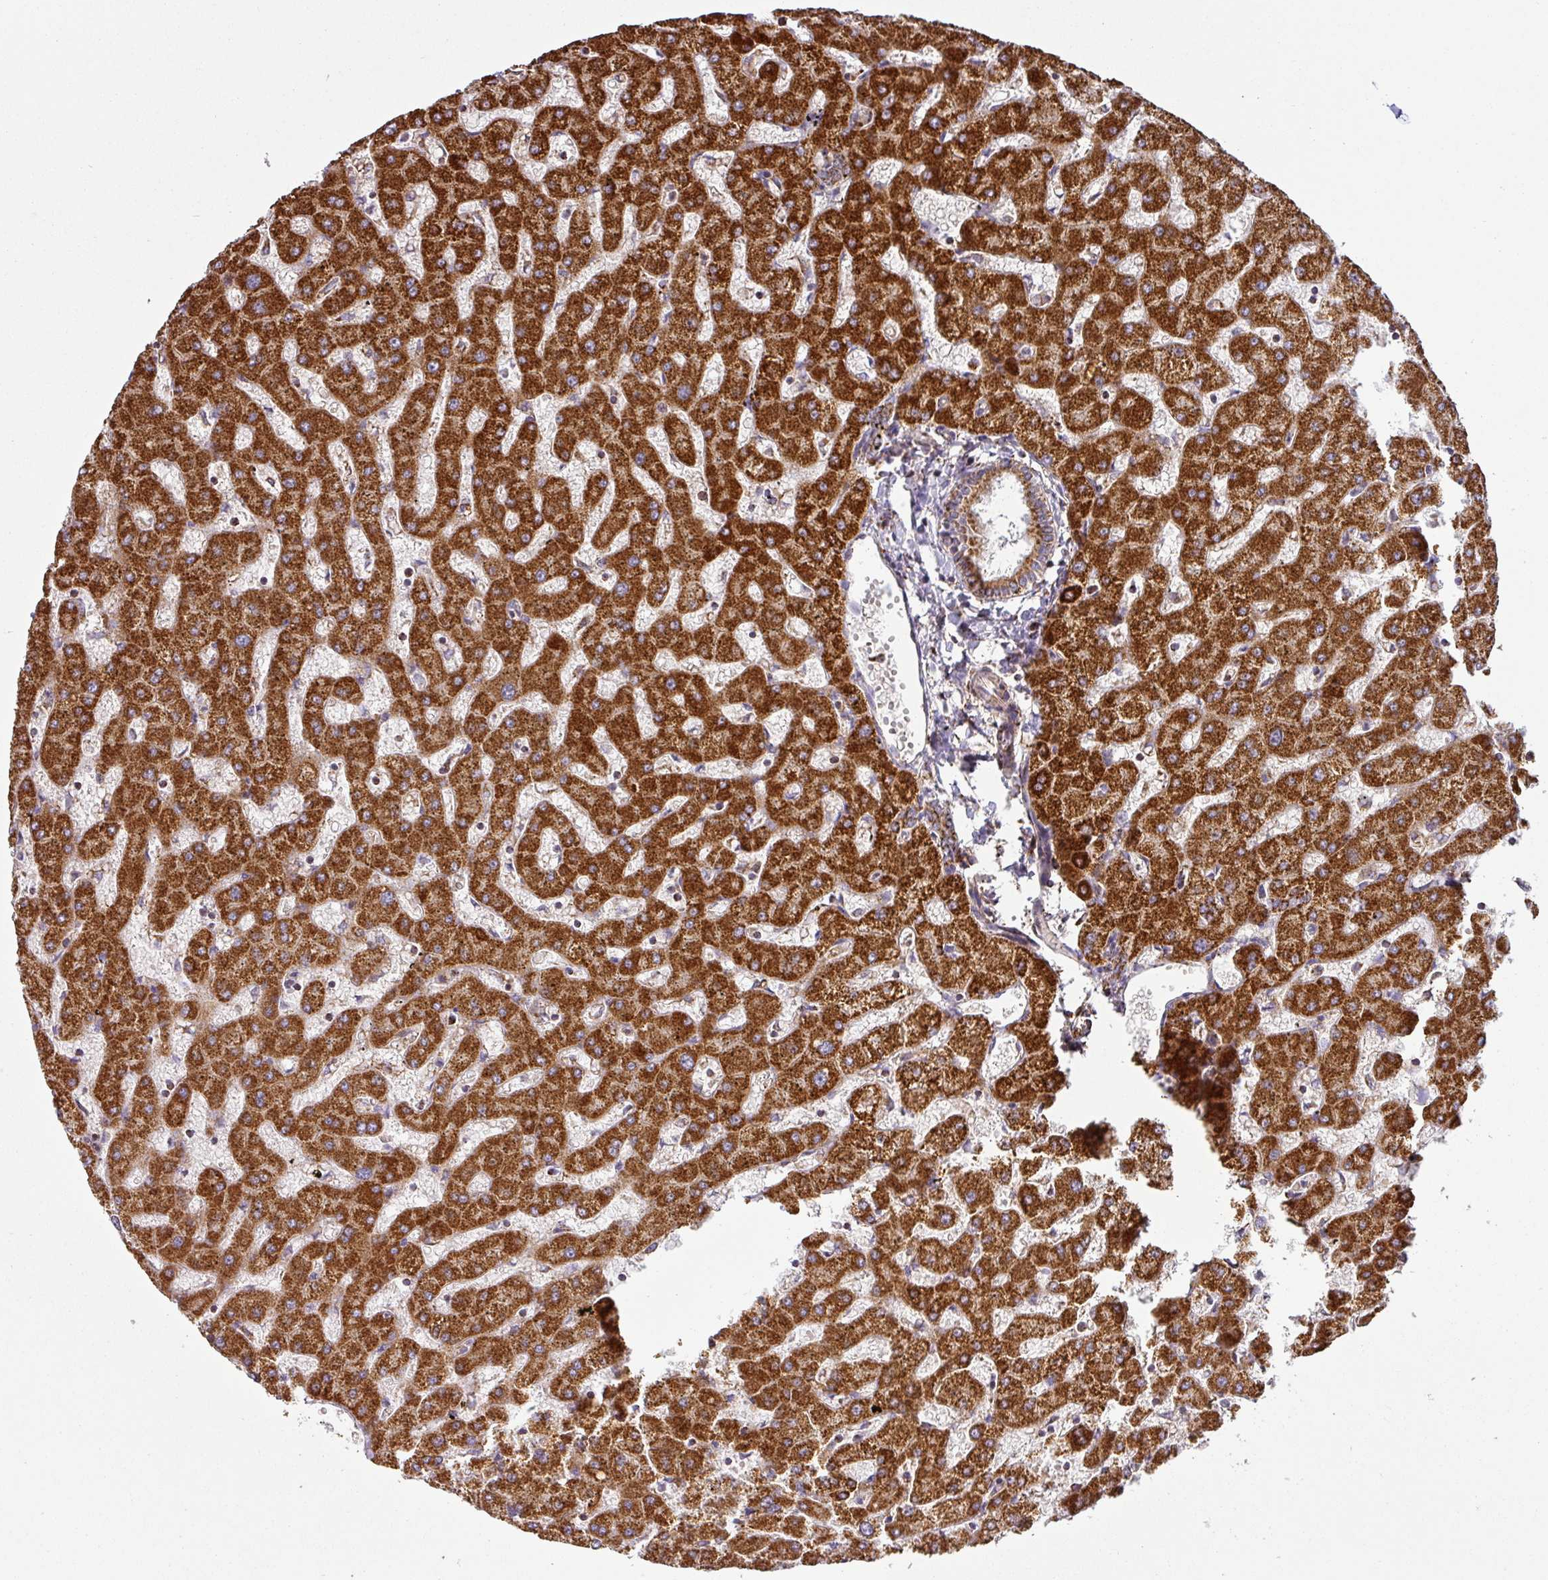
{"staining": {"intensity": "strong", "quantity": ">75%", "location": "cytoplasmic/membranous"}, "tissue": "liver", "cell_type": "Cholangiocytes", "image_type": "normal", "snomed": [{"axis": "morphology", "description": "Normal tissue, NOS"}, {"axis": "topography", "description": "Liver"}], "caption": "Immunohistochemistry image of normal liver stained for a protein (brown), which shows high levels of strong cytoplasmic/membranous positivity in approximately >75% of cholangiocytes.", "gene": "TRAP1", "patient": {"sex": "female", "age": 63}}